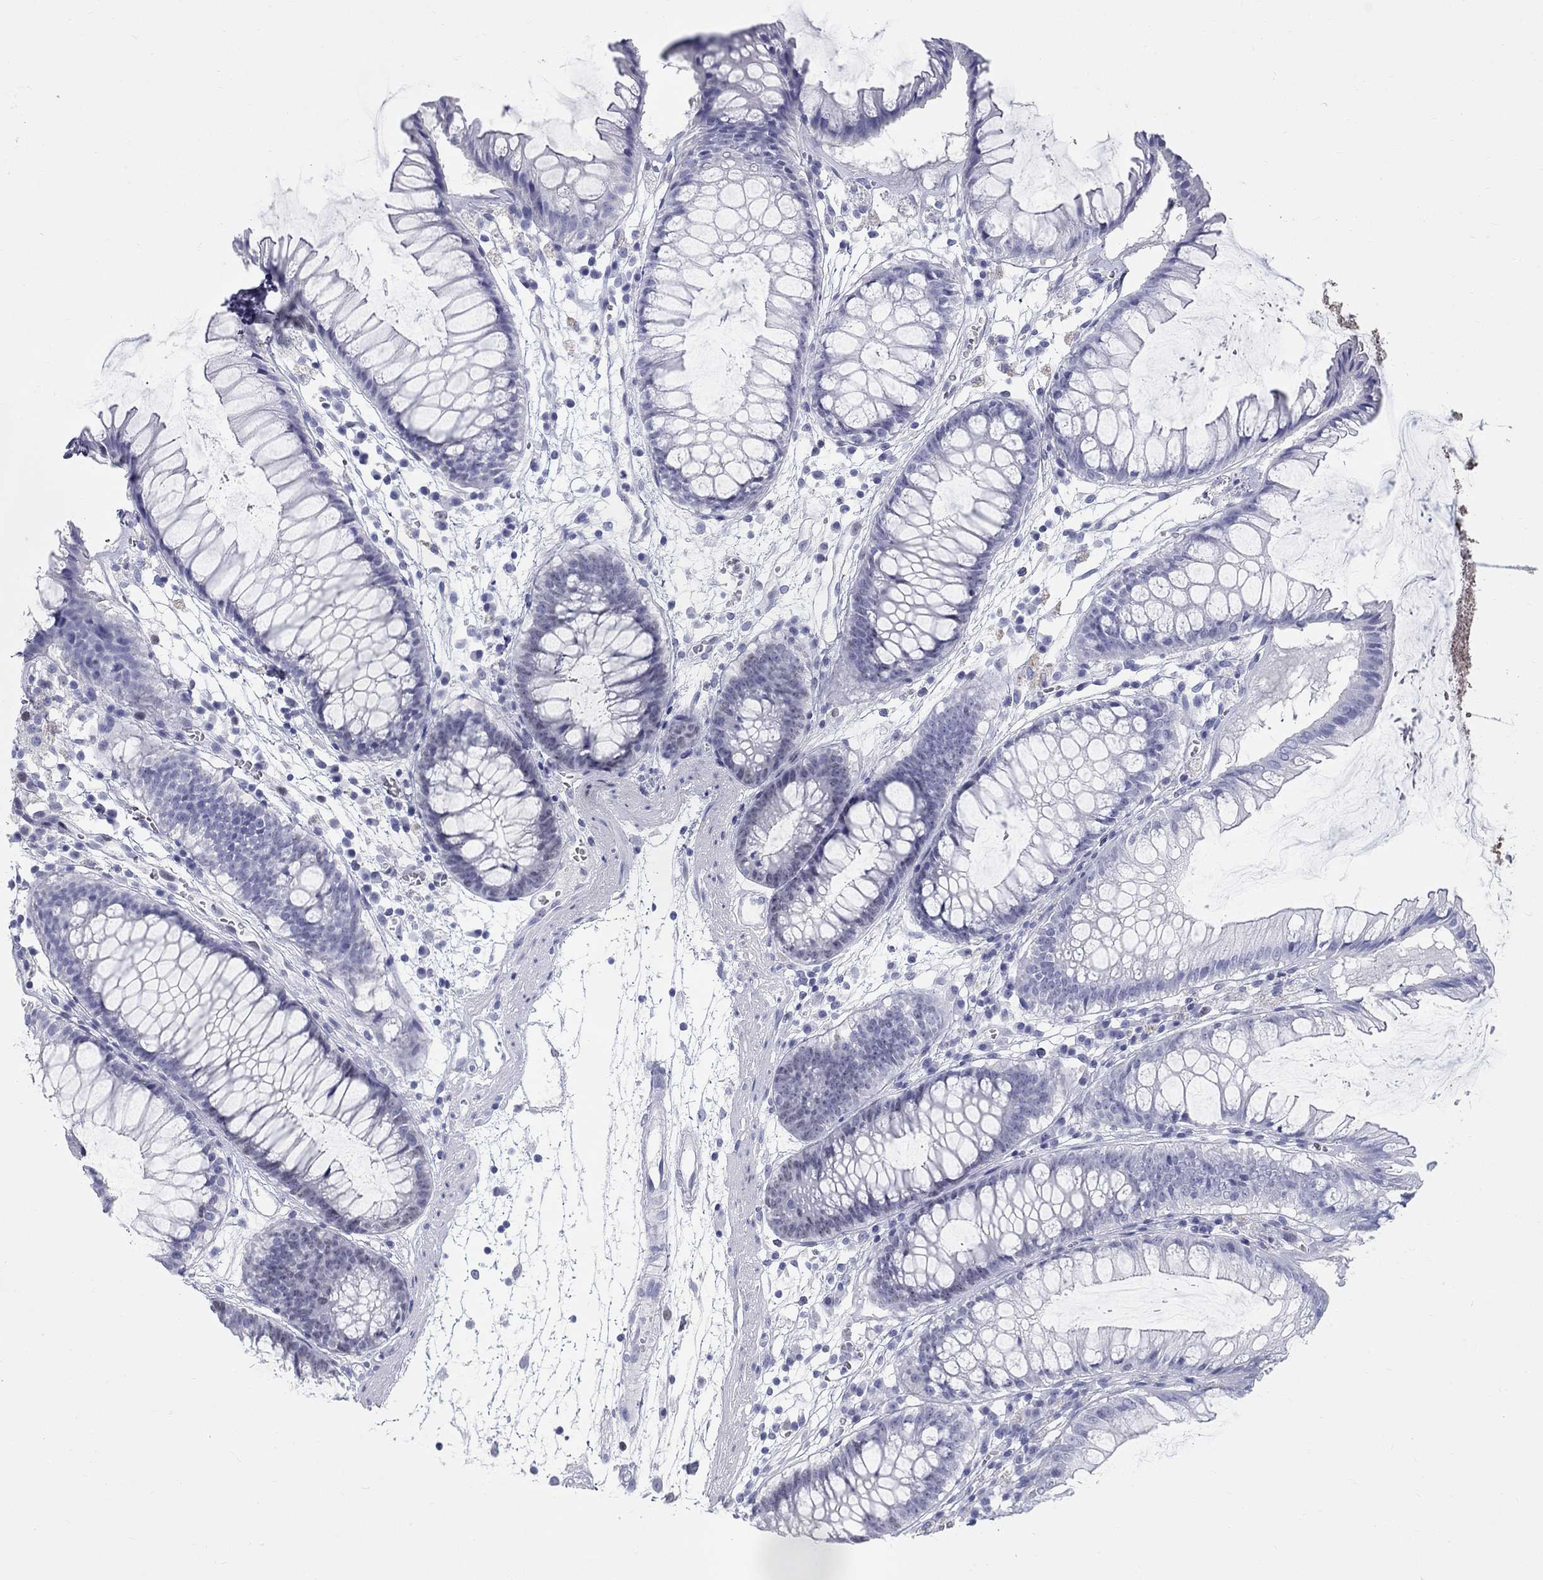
{"staining": {"intensity": "negative", "quantity": "none", "location": "none"}, "tissue": "colon", "cell_type": "Endothelial cells", "image_type": "normal", "snomed": [{"axis": "morphology", "description": "Normal tissue, NOS"}, {"axis": "morphology", "description": "Adenocarcinoma, NOS"}, {"axis": "topography", "description": "Colon"}], "caption": "Colon stained for a protein using immunohistochemistry demonstrates no expression endothelial cells.", "gene": "LAMP5", "patient": {"sex": "male", "age": 65}}